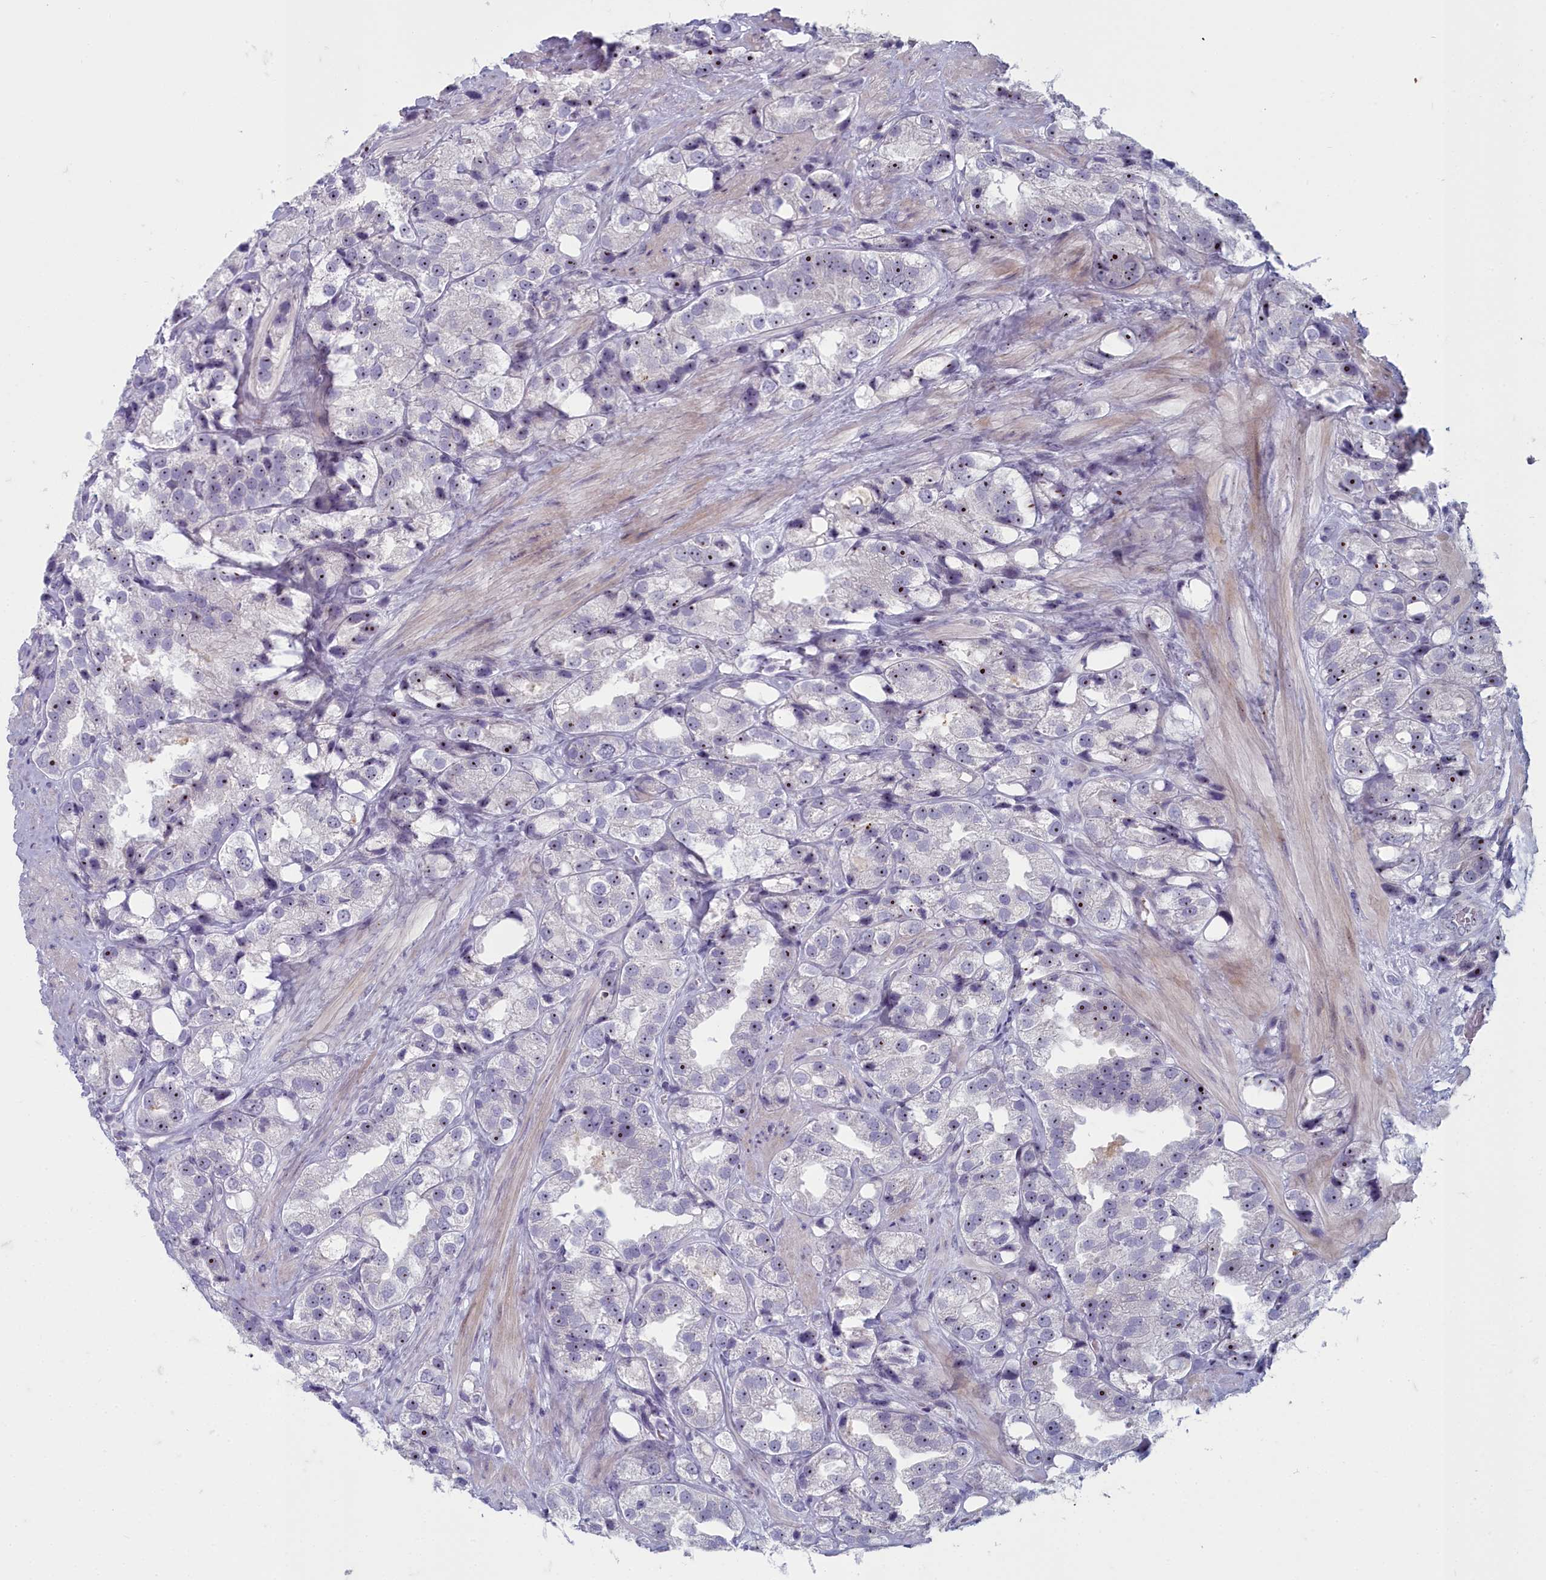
{"staining": {"intensity": "weak", "quantity": "<25%", "location": "nuclear"}, "tissue": "prostate cancer", "cell_type": "Tumor cells", "image_type": "cancer", "snomed": [{"axis": "morphology", "description": "Adenocarcinoma, NOS"}, {"axis": "topography", "description": "Prostate"}], "caption": "The photomicrograph displays no significant staining in tumor cells of prostate adenocarcinoma. The staining was performed using DAB to visualize the protein expression in brown, while the nuclei were stained in blue with hematoxylin (Magnification: 20x).", "gene": "INSYN2A", "patient": {"sex": "male", "age": 79}}